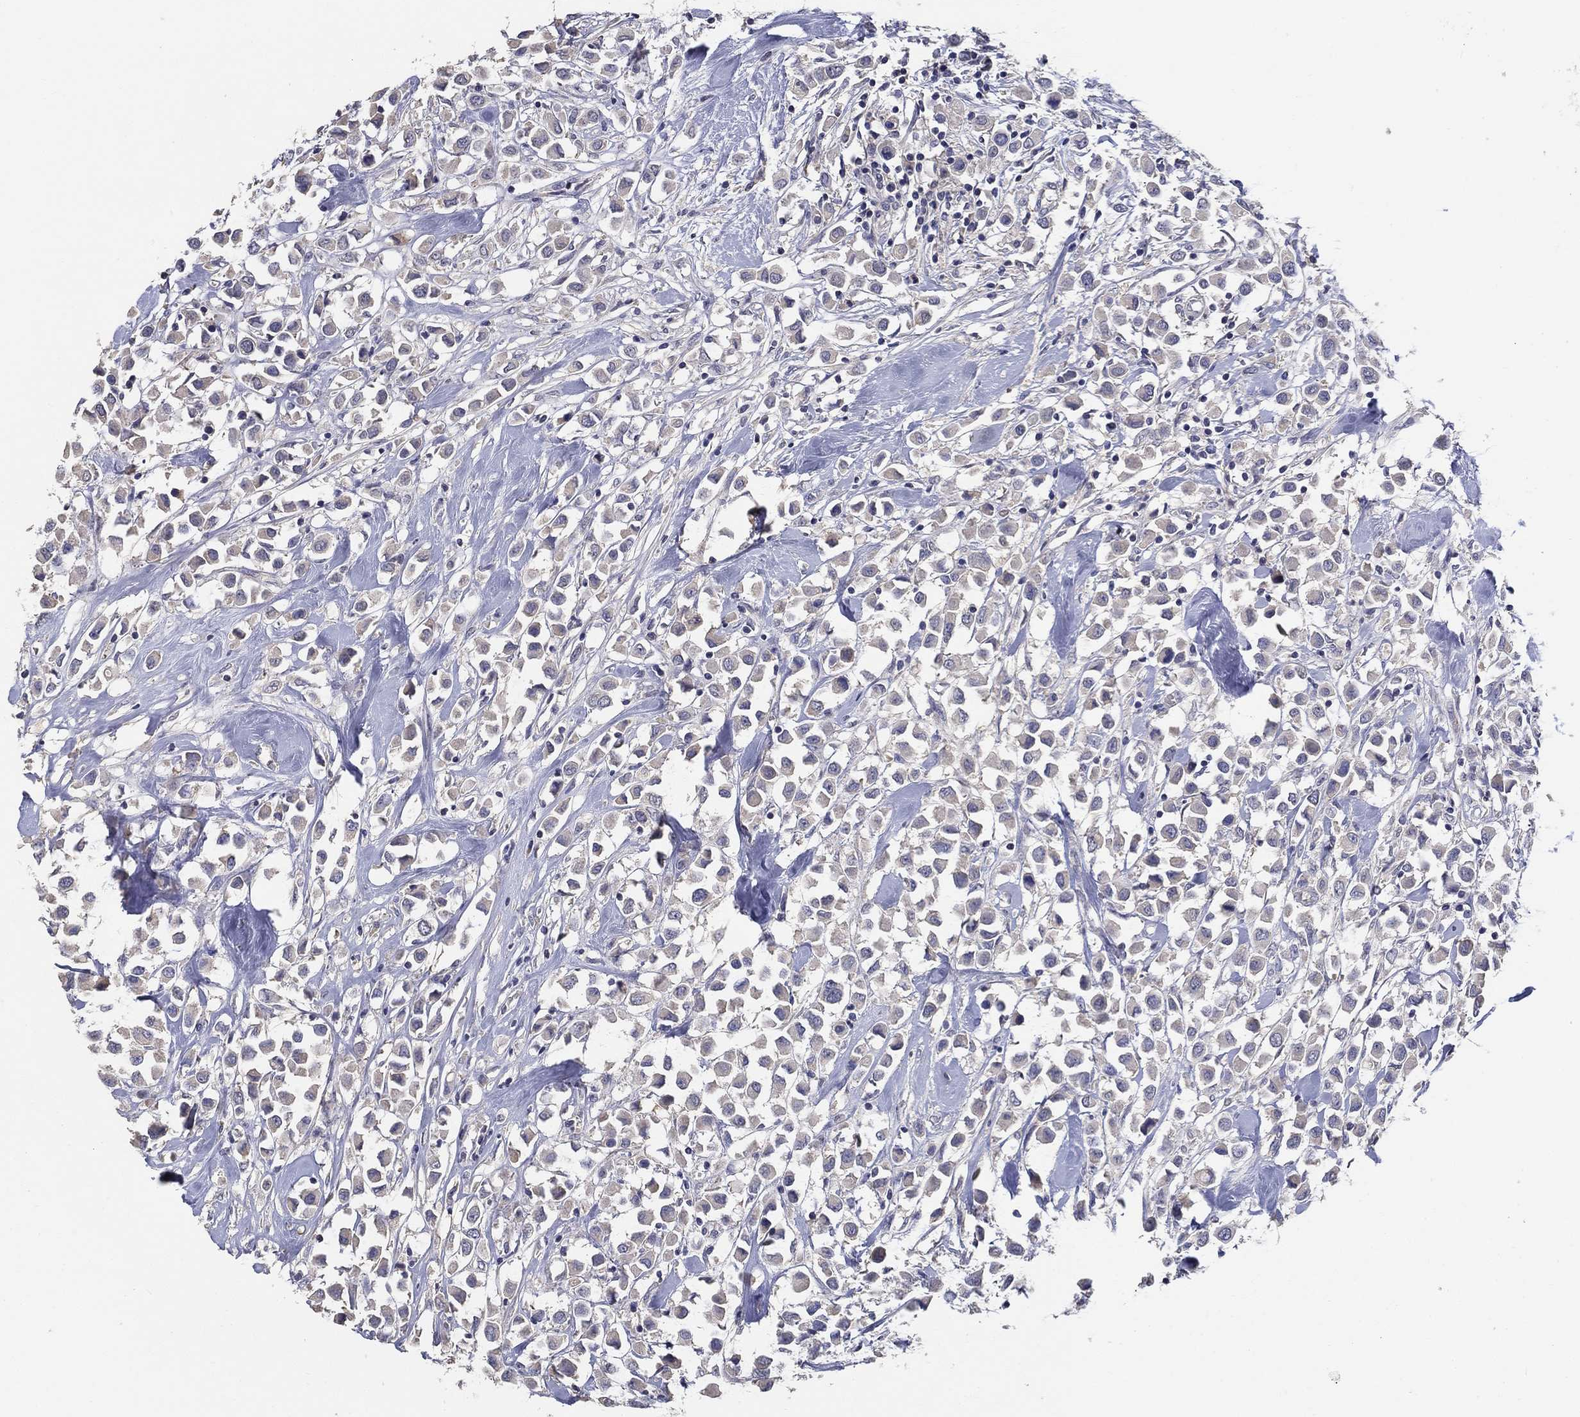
{"staining": {"intensity": "negative", "quantity": "none", "location": "none"}, "tissue": "breast cancer", "cell_type": "Tumor cells", "image_type": "cancer", "snomed": [{"axis": "morphology", "description": "Duct carcinoma"}, {"axis": "topography", "description": "Breast"}], "caption": "Tumor cells are negative for protein expression in human invasive ductal carcinoma (breast).", "gene": "DOCK3", "patient": {"sex": "female", "age": 61}}